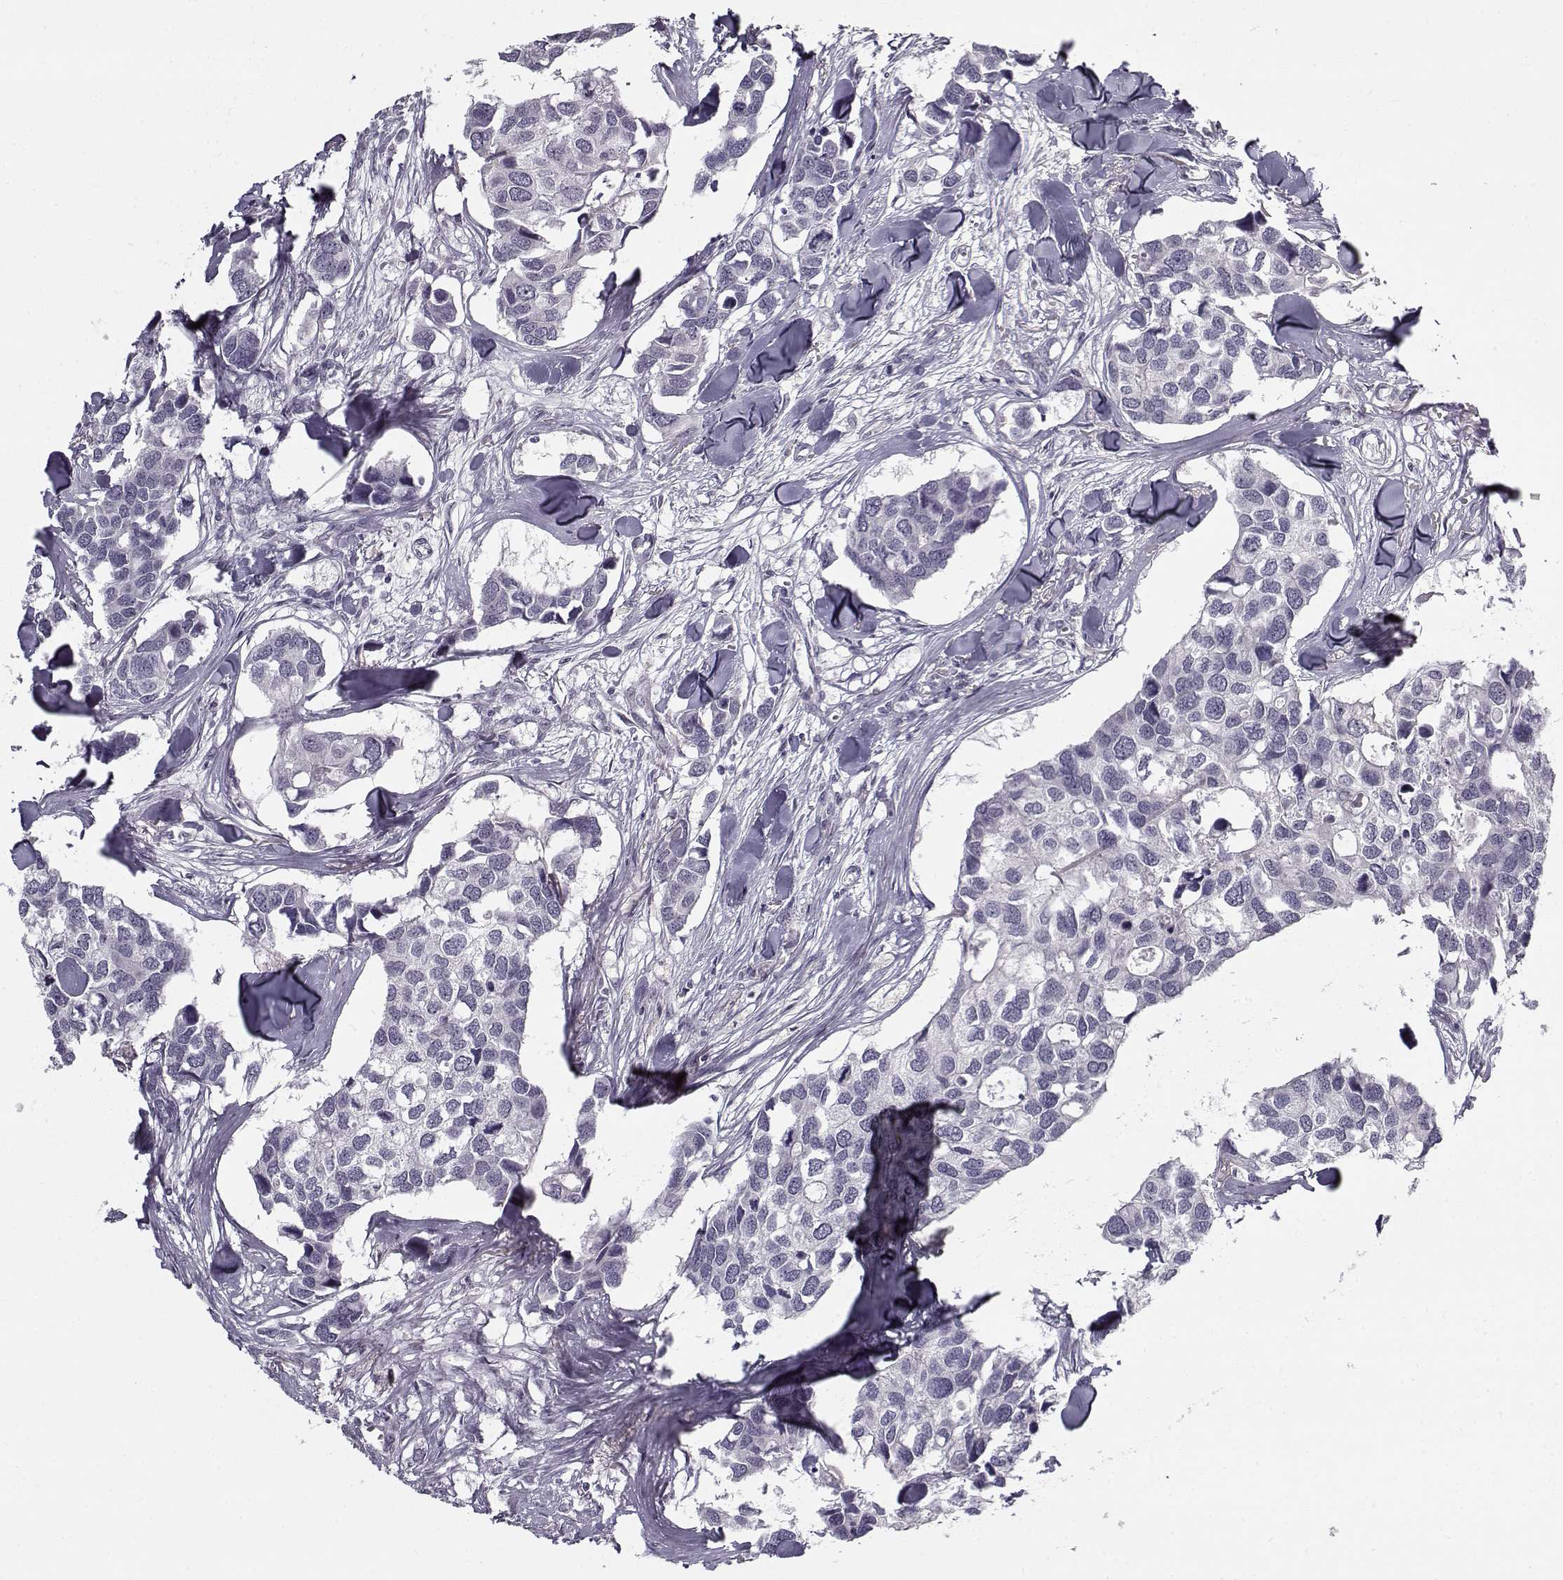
{"staining": {"intensity": "negative", "quantity": "none", "location": "none"}, "tissue": "breast cancer", "cell_type": "Tumor cells", "image_type": "cancer", "snomed": [{"axis": "morphology", "description": "Duct carcinoma"}, {"axis": "topography", "description": "Breast"}], "caption": "DAB immunohistochemical staining of breast cancer shows no significant staining in tumor cells.", "gene": "SNCA", "patient": {"sex": "female", "age": 83}}